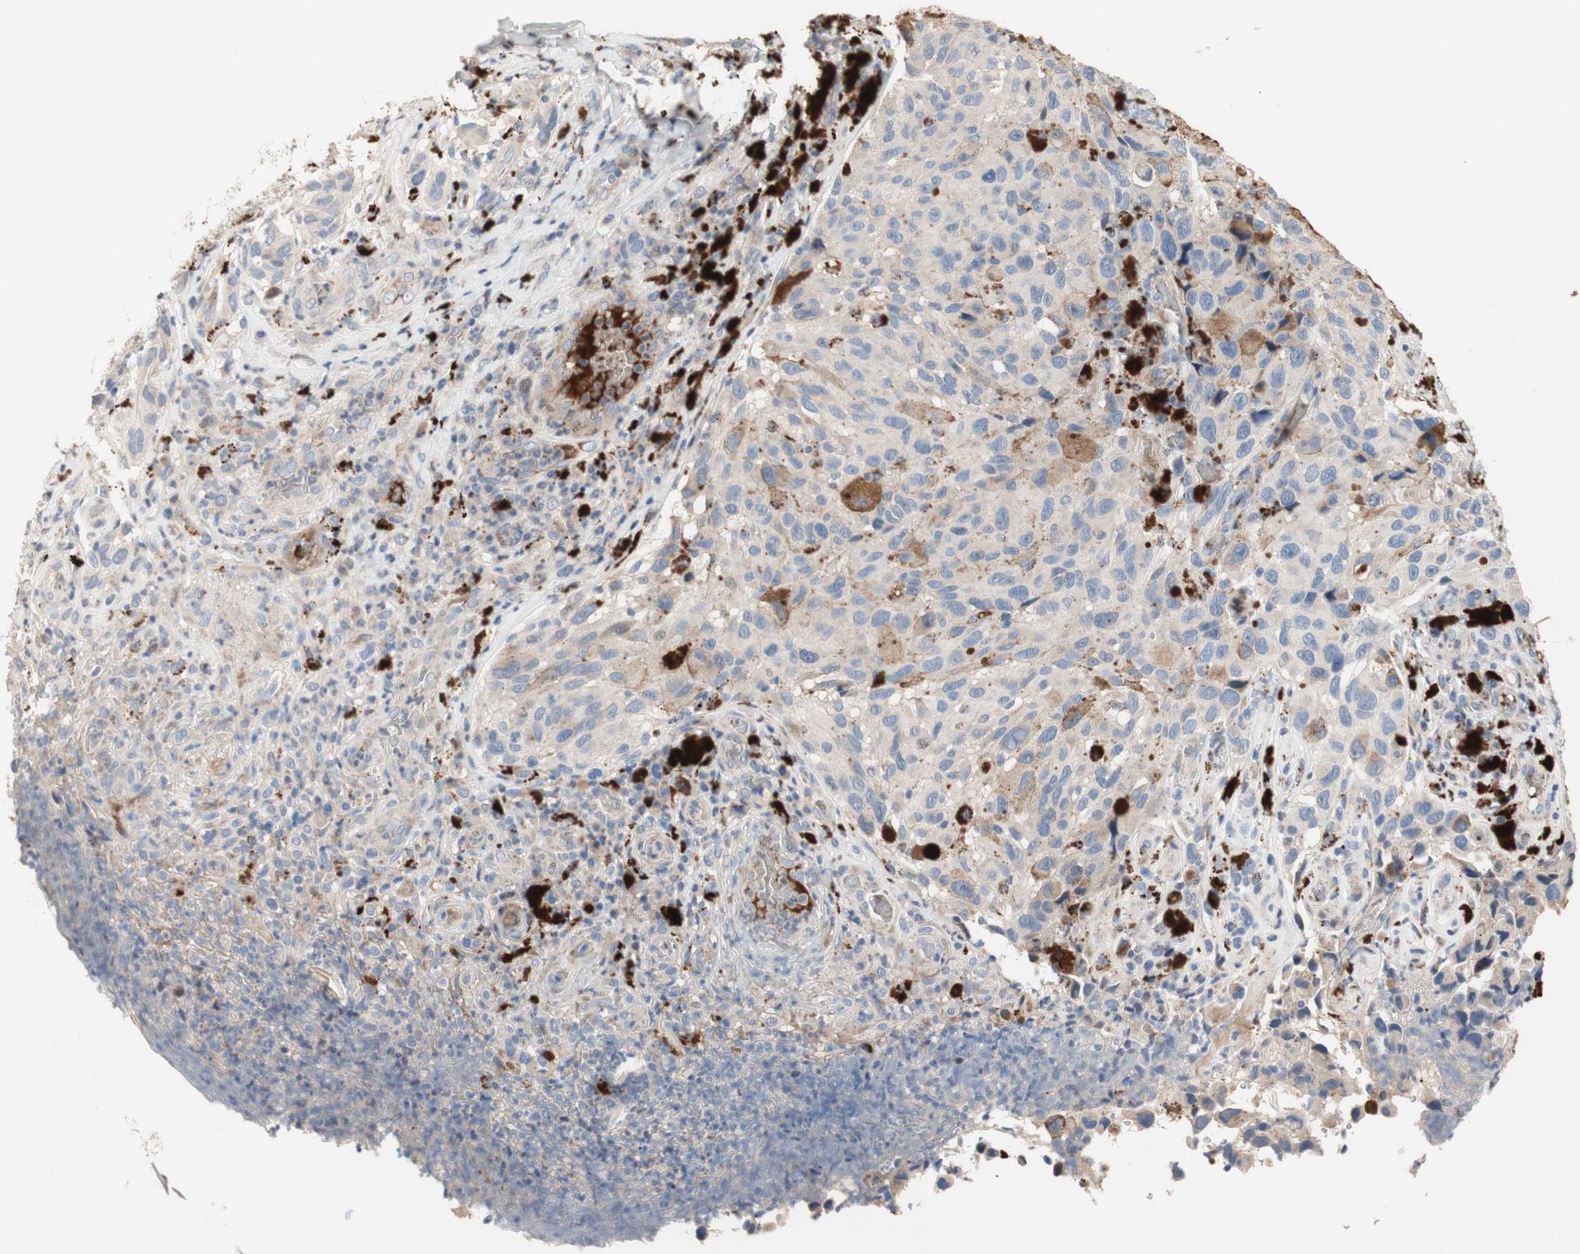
{"staining": {"intensity": "negative", "quantity": "none", "location": "none"}, "tissue": "melanoma", "cell_type": "Tumor cells", "image_type": "cancer", "snomed": [{"axis": "morphology", "description": "Malignant melanoma, NOS"}, {"axis": "topography", "description": "Skin"}], "caption": "Tumor cells are negative for brown protein staining in melanoma.", "gene": "CDON", "patient": {"sex": "female", "age": 73}}